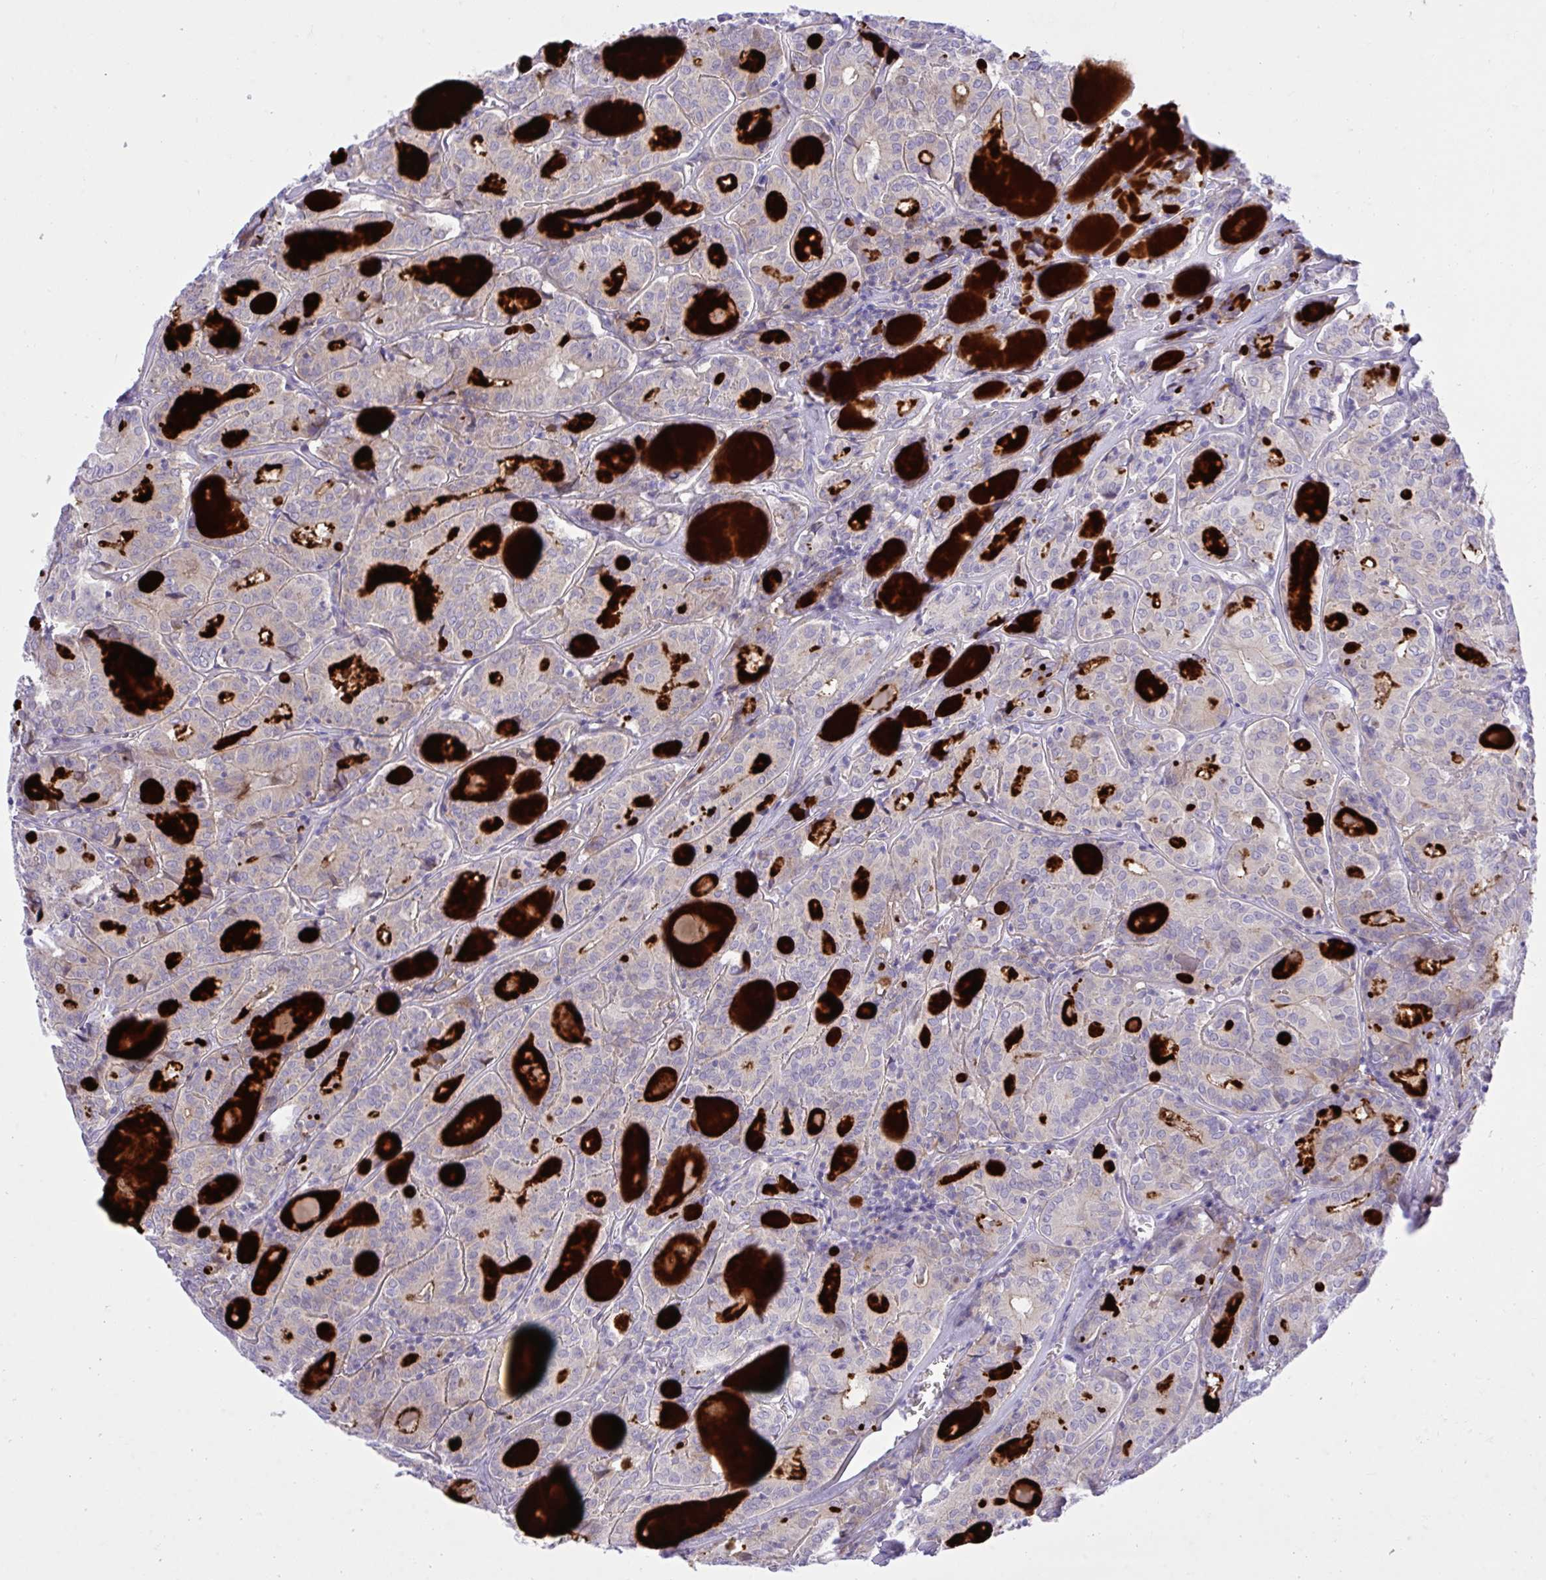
{"staining": {"intensity": "weak", "quantity": "<25%", "location": "cytoplasmic/membranous"}, "tissue": "thyroid cancer", "cell_type": "Tumor cells", "image_type": "cancer", "snomed": [{"axis": "morphology", "description": "Papillary adenocarcinoma, NOS"}, {"axis": "topography", "description": "Thyroid gland"}], "caption": "Thyroid cancer was stained to show a protein in brown. There is no significant expression in tumor cells. (IHC, brightfield microscopy, high magnification).", "gene": "MED9", "patient": {"sex": "female", "age": 72}}